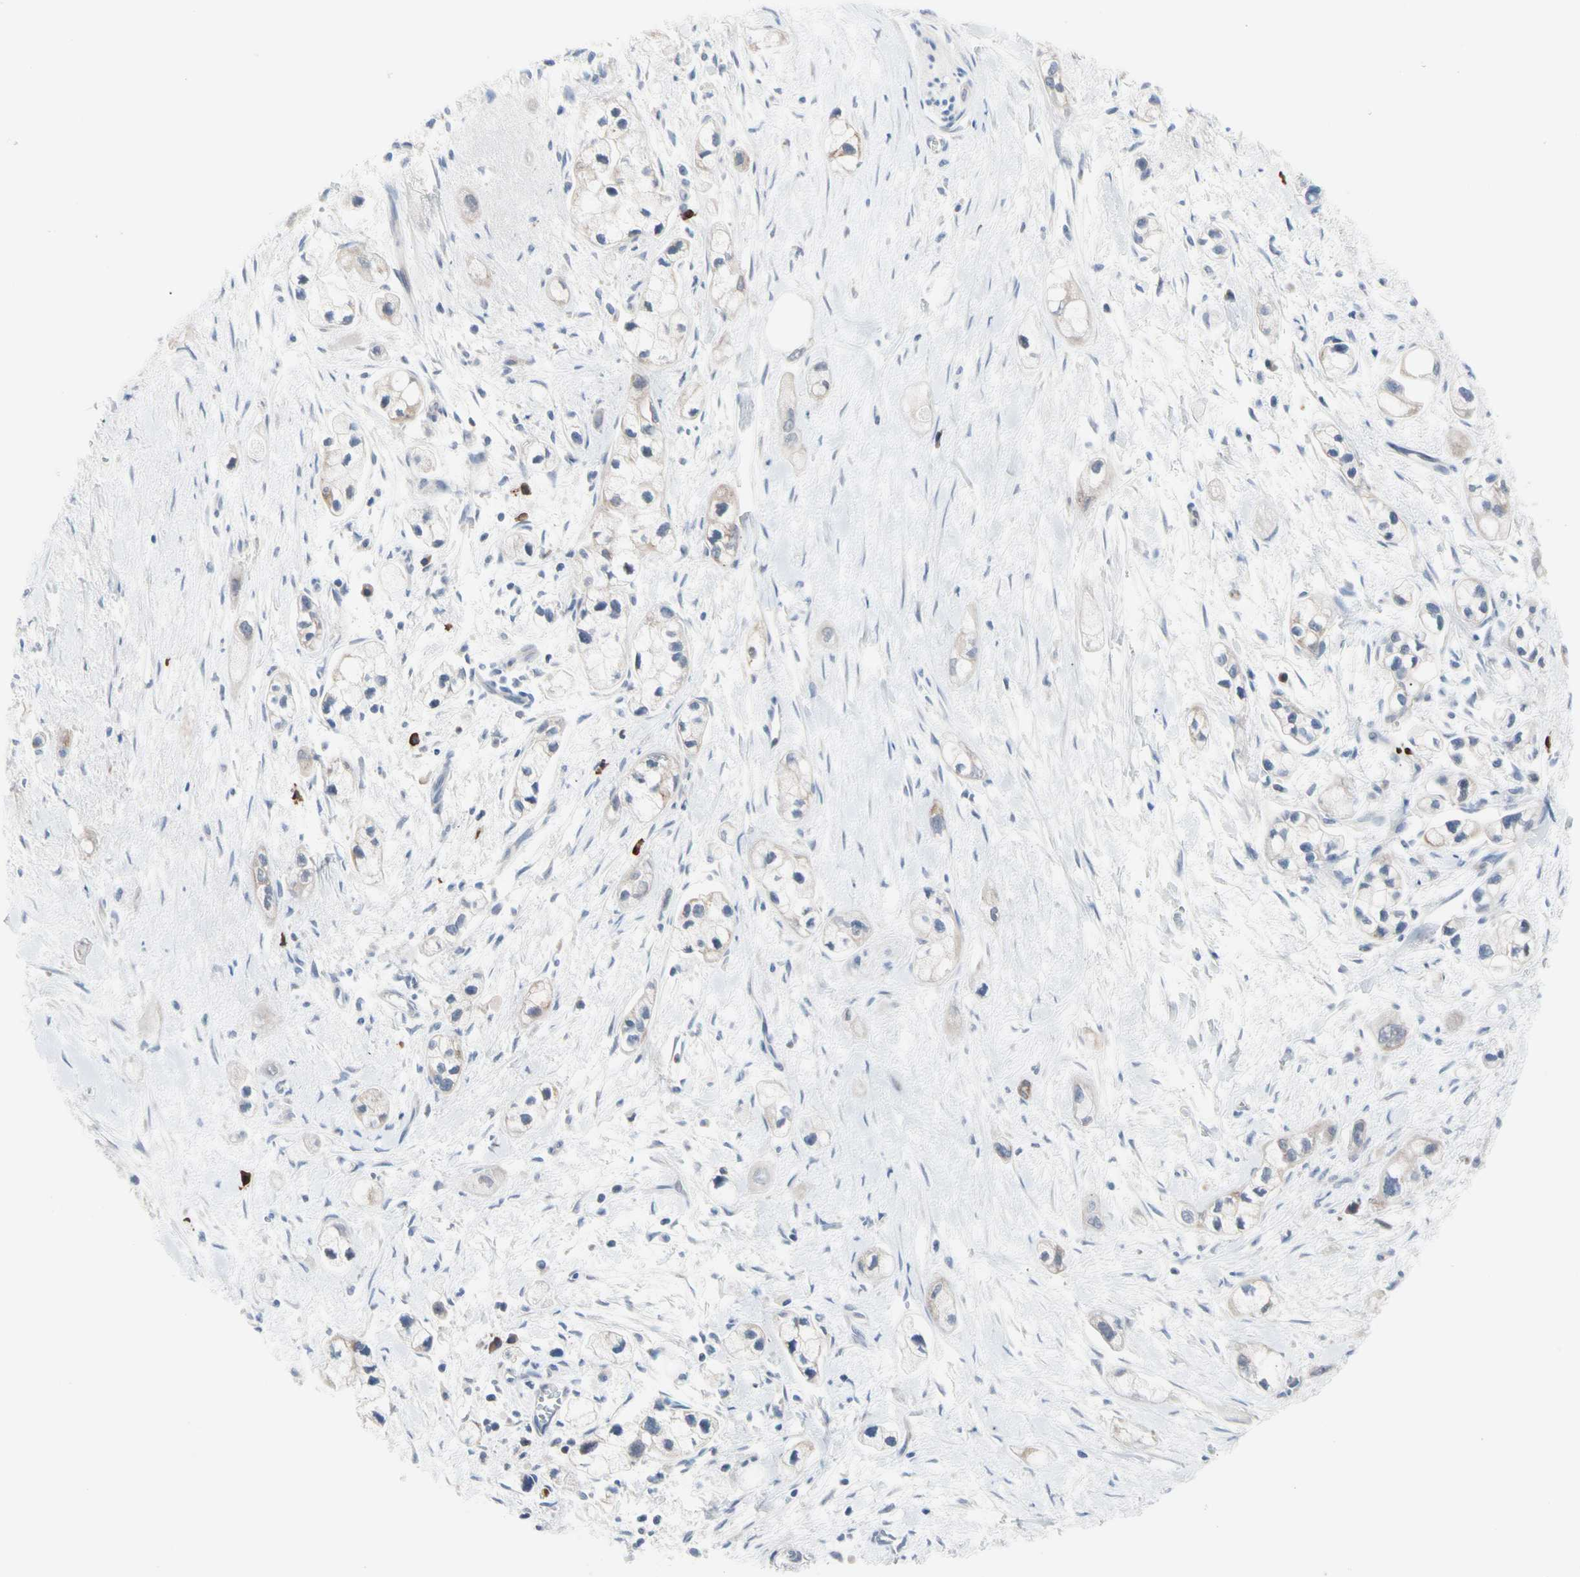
{"staining": {"intensity": "weak", "quantity": "<25%", "location": "cytoplasmic/membranous"}, "tissue": "pancreatic cancer", "cell_type": "Tumor cells", "image_type": "cancer", "snomed": [{"axis": "morphology", "description": "Adenocarcinoma, NOS"}, {"axis": "topography", "description": "Pancreas"}], "caption": "Human pancreatic adenocarcinoma stained for a protein using immunohistochemistry demonstrates no expression in tumor cells.", "gene": "MCL1", "patient": {"sex": "male", "age": 74}}